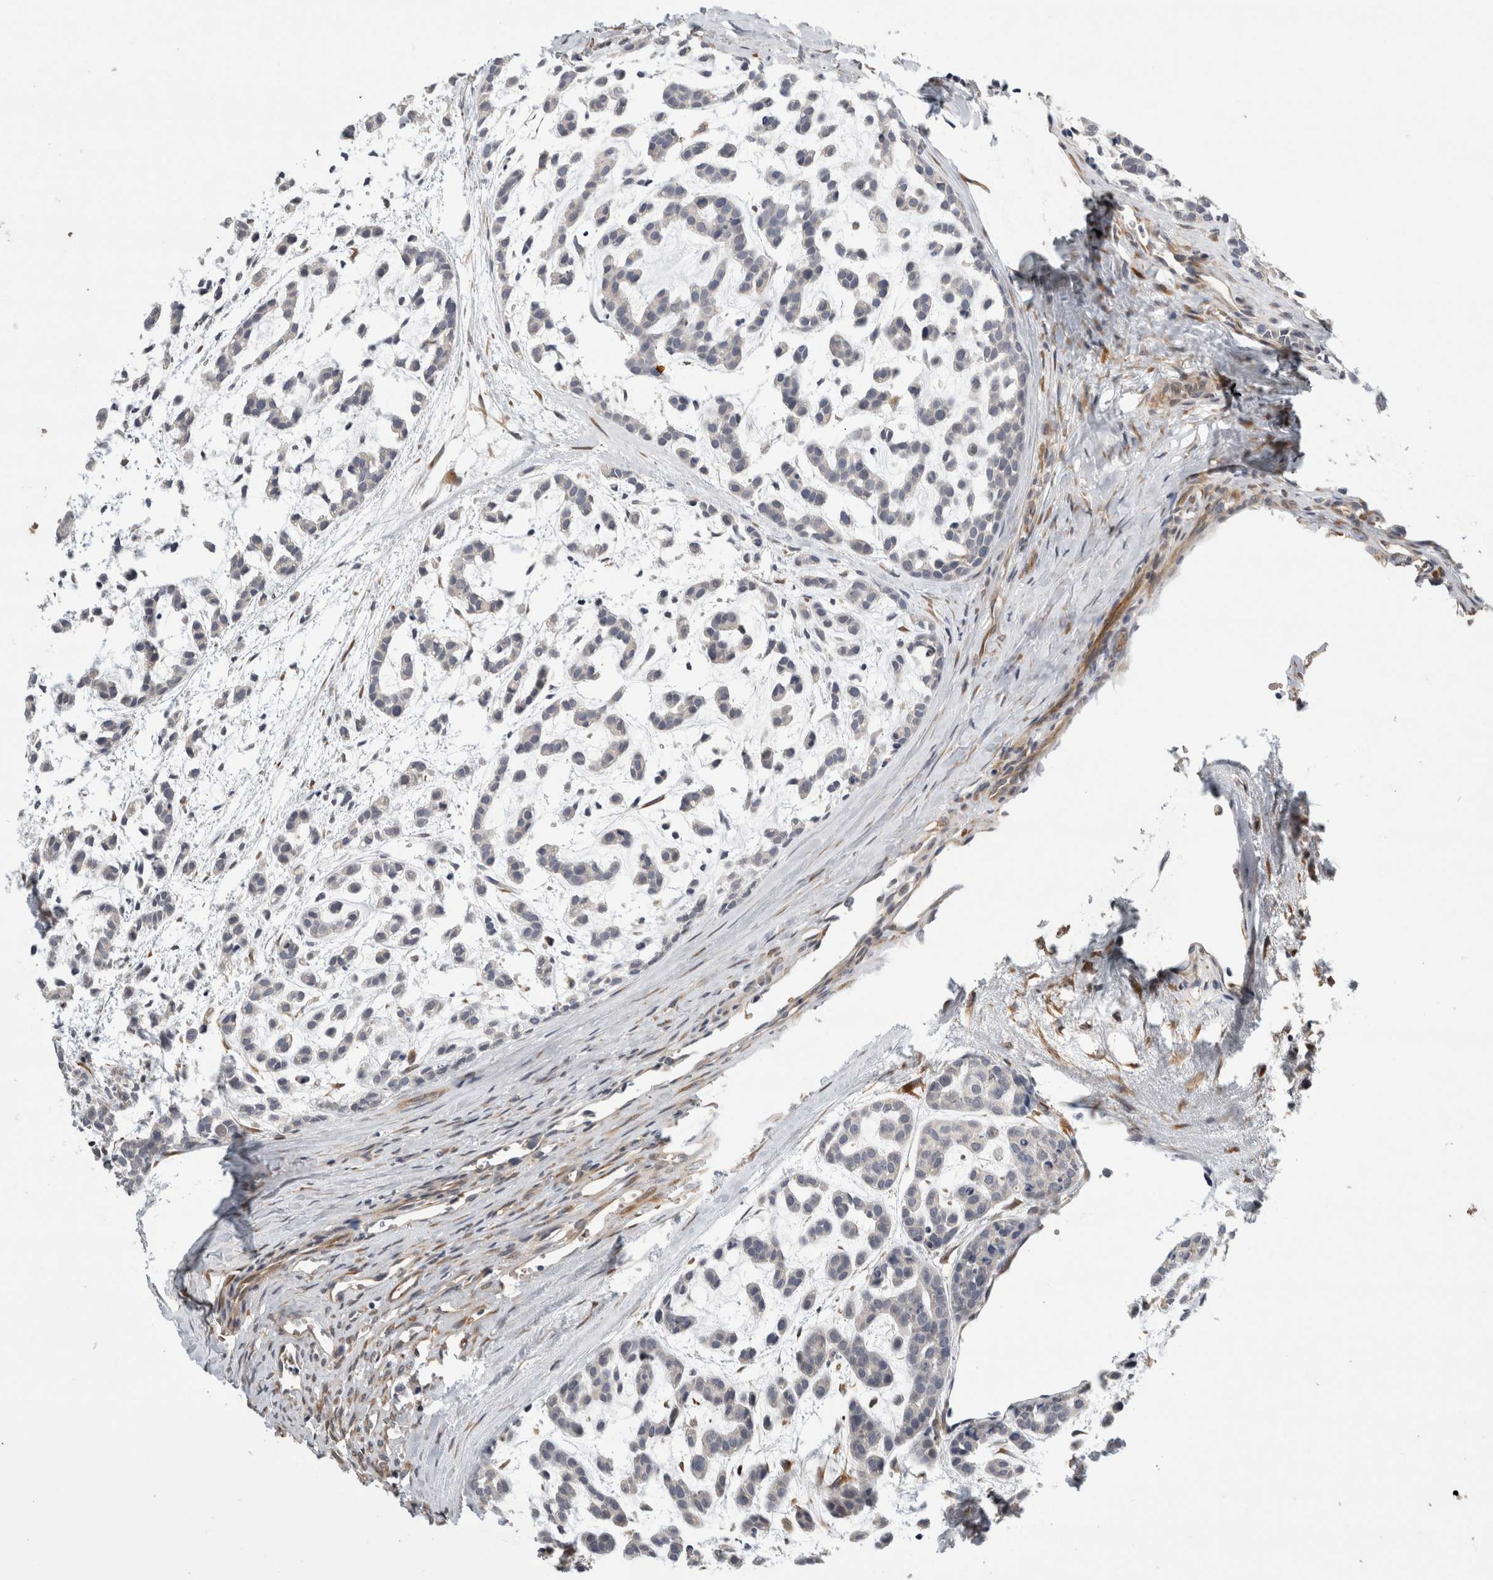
{"staining": {"intensity": "negative", "quantity": "none", "location": "none"}, "tissue": "head and neck cancer", "cell_type": "Tumor cells", "image_type": "cancer", "snomed": [{"axis": "morphology", "description": "Adenocarcinoma, NOS"}, {"axis": "morphology", "description": "Adenoma, NOS"}, {"axis": "topography", "description": "Head-Neck"}], "caption": "This is an IHC histopathology image of human head and neck cancer (adenoma). There is no expression in tumor cells.", "gene": "APOL2", "patient": {"sex": "female", "age": 55}}